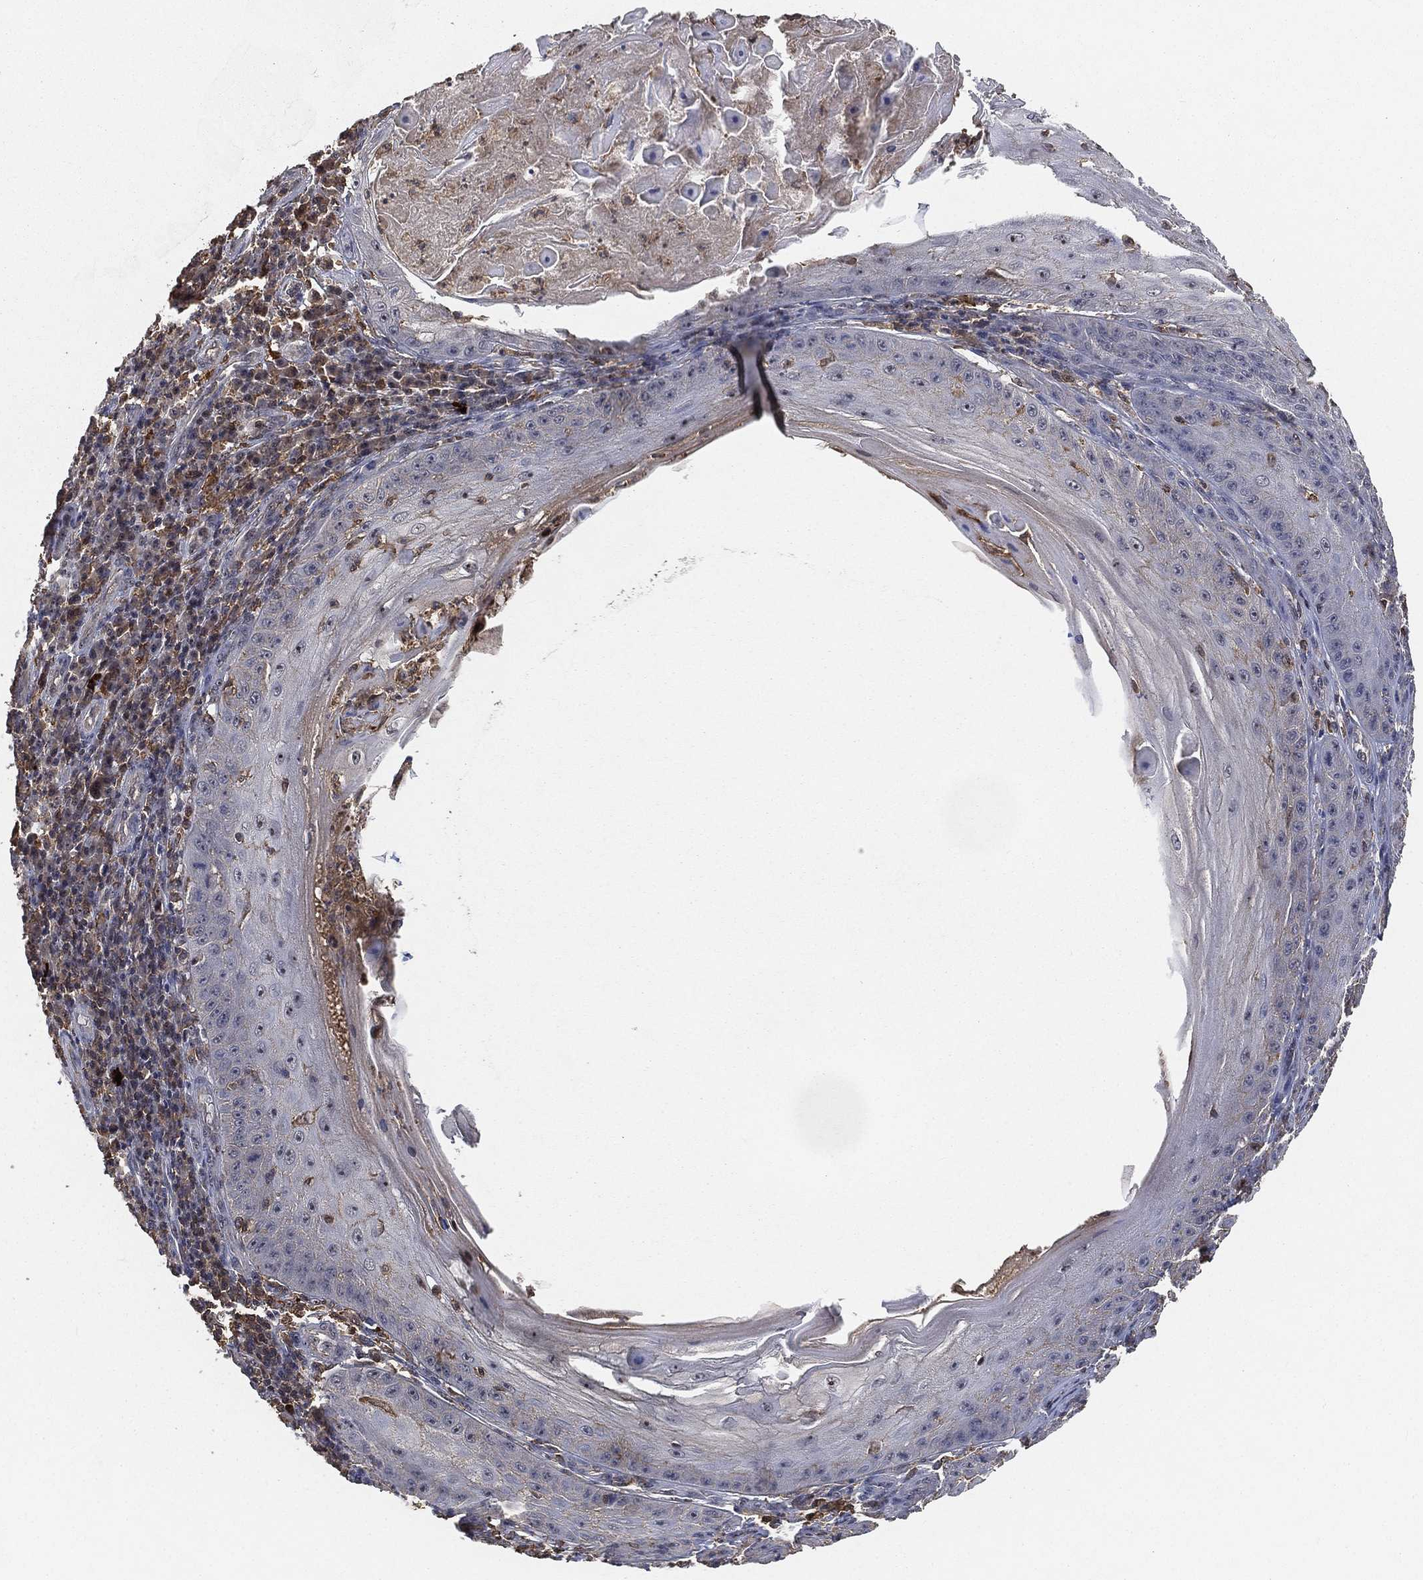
{"staining": {"intensity": "negative", "quantity": "none", "location": "none"}, "tissue": "skin cancer", "cell_type": "Tumor cells", "image_type": "cancer", "snomed": [{"axis": "morphology", "description": "Squamous cell carcinoma, NOS"}, {"axis": "topography", "description": "Skin"}], "caption": "Skin cancer (squamous cell carcinoma) was stained to show a protein in brown. There is no significant positivity in tumor cells.", "gene": "CRYL1", "patient": {"sex": "male", "age": 70}}